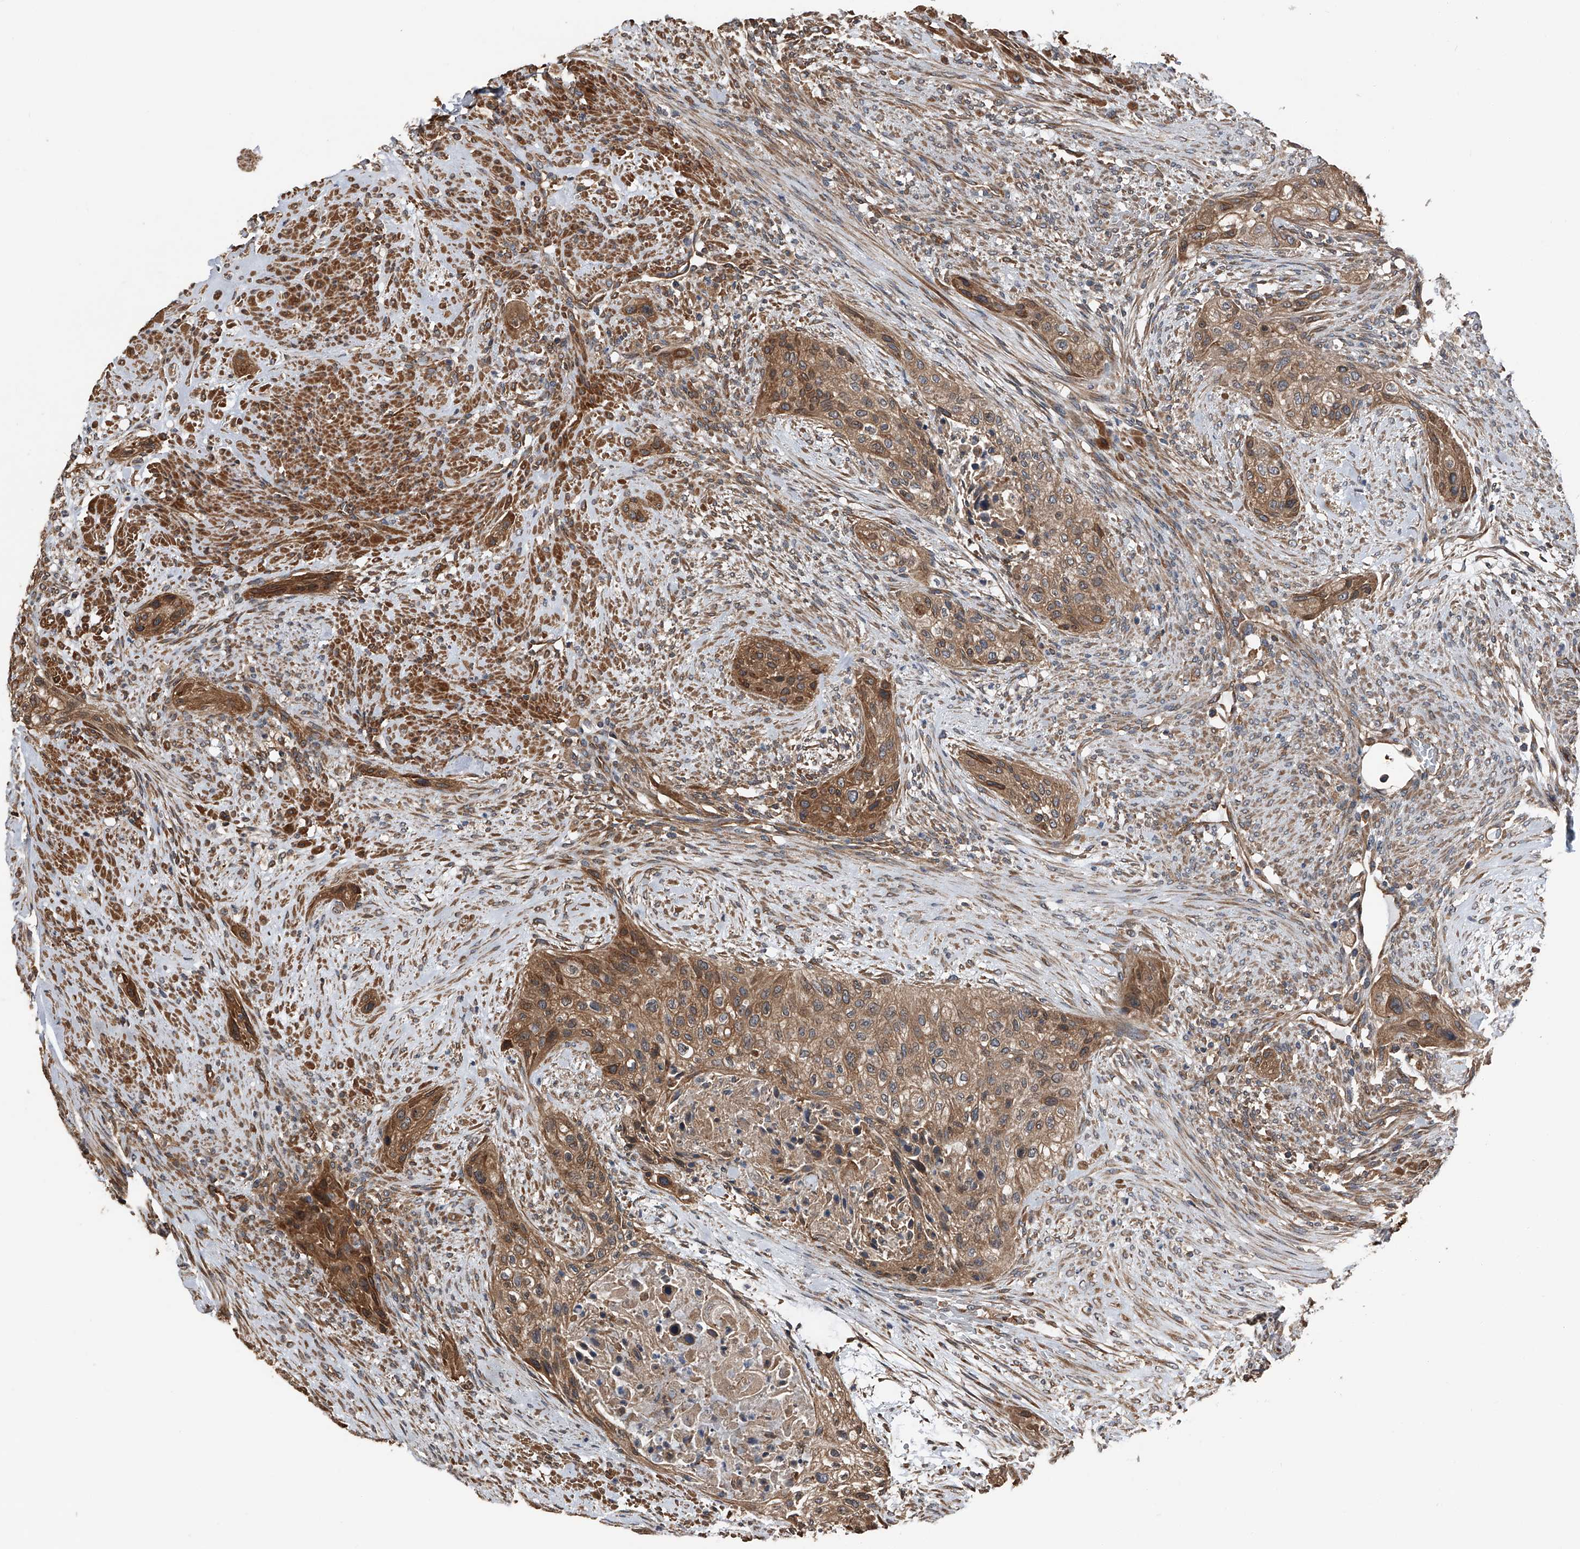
{"staining": {"intensity": "moderate", "quantity": ">75%", "location": "cytoplasmic/membranous"}, "tissue": "urothelial cancer", "cell_type": "Tumor cells", "image_type": "cancer", "snomed": [{"axis": "morphology", "description": "Urothelial carcinoma, High grade"}, {"axis": "topography", "description": "Urinary bladder"}], "caption": "Immunohistochemical staining of urothelial carcinoma (high-grade) shows moderate cytoplasmic/membranous protein staining in approximately >75% of tumor cells.", "gene": "KCNJ2", "patient": {"sex": "male", "age": 35}}